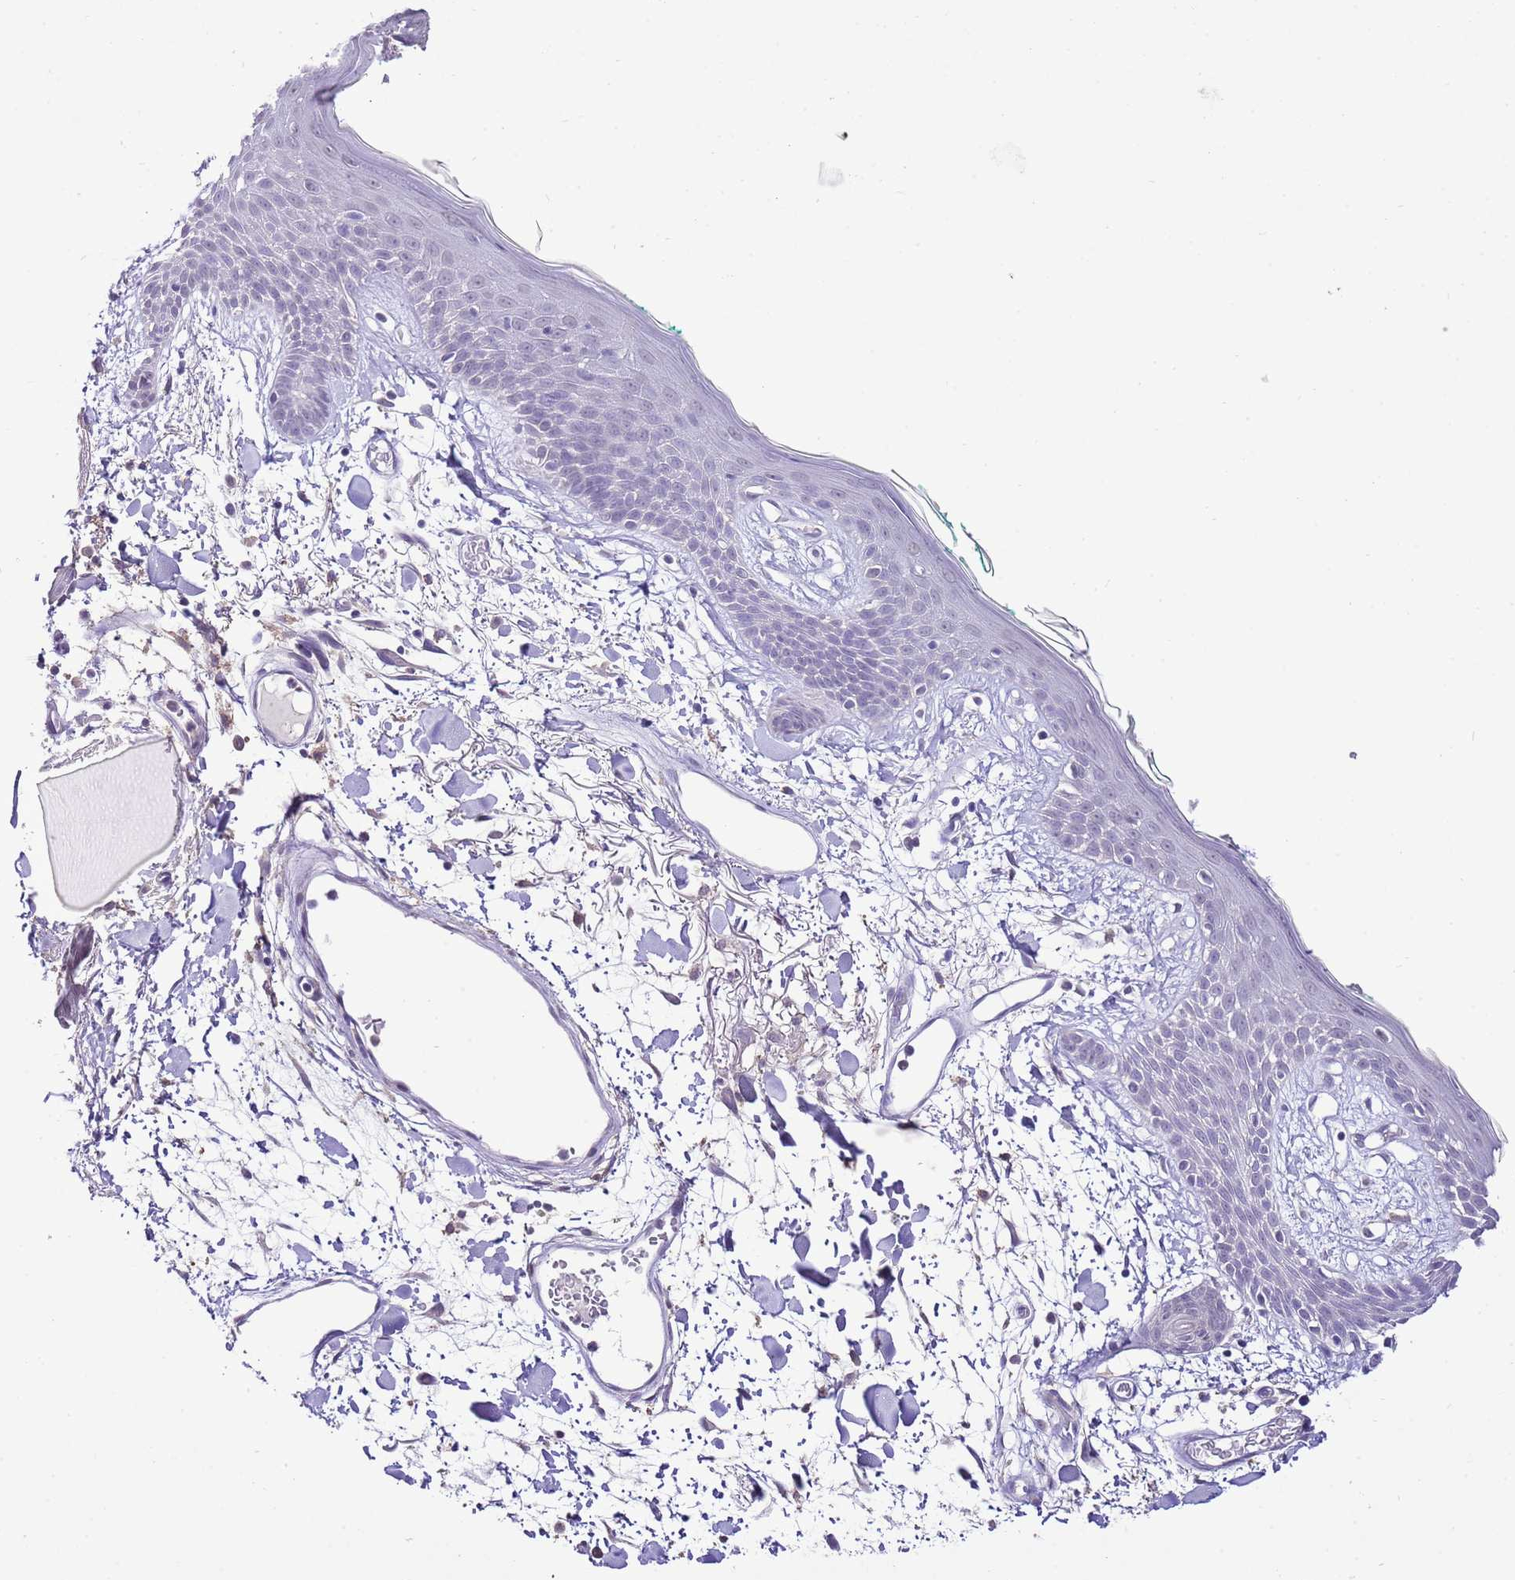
{"staining": {"intensity": "negative", "quantity": "none", "location": "none"}, "tissue": "skin", "cell_type": "Fibroblasts", "image_type": "normal", "snomed": [{"axis": "morphology", "description": "Normal tissue, NOS"}, {"axis": "topography", "description": "Skin"}], "caption": "This is a image of IHC staining of normal skin, which shows no positivity in fibroblasts. (DAB (3,3'-diaminobenzidine) IHC, high magnification).", "gene": "IZUMO4", "patient": {"sex": "male", "age": 79}}